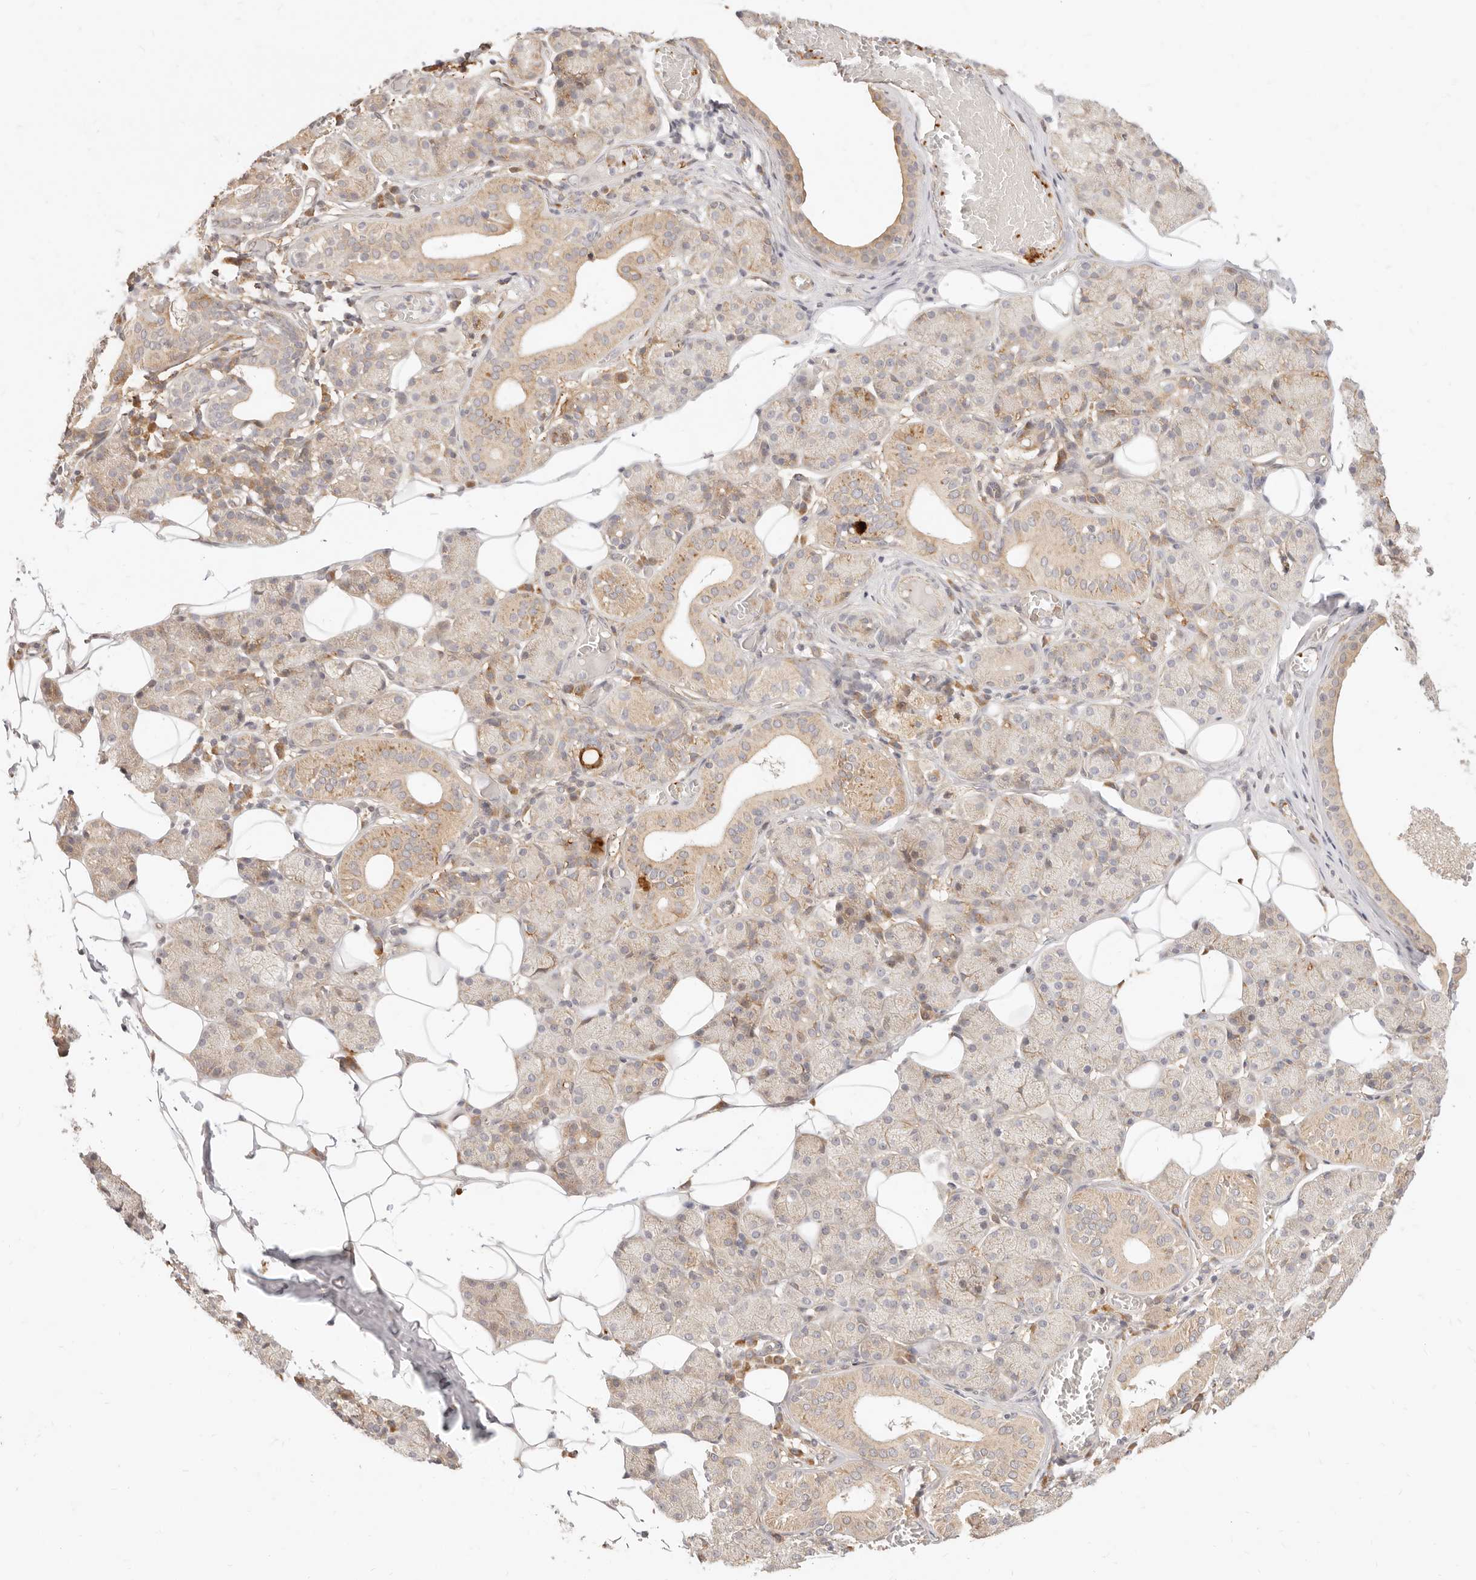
{"staining": {"intensity": "moderate", "quantity": "25%-75%", "location": "cytoplasmic/membranous"}, "tissue": "salivary gland", "cell_type": "Glandular cells", "image_type": "normal", "snomed": [{"axis": "morphology", "description": "Normal tissue, NOS"}, {"axis": "topography", "description": "Salivary gland"}], "caption": "Normal salivary gland was stained to show a protein in brown. There is medium levels of moderate cytoplasmic/membranous expression in approximately 25%-75% of glandular cells. Immunohistochemistry stains the protein of interest in brown and the nuclei are stained blue.", "gene": "UBXN10", "patient": {"sex": "female", "age": 33}}